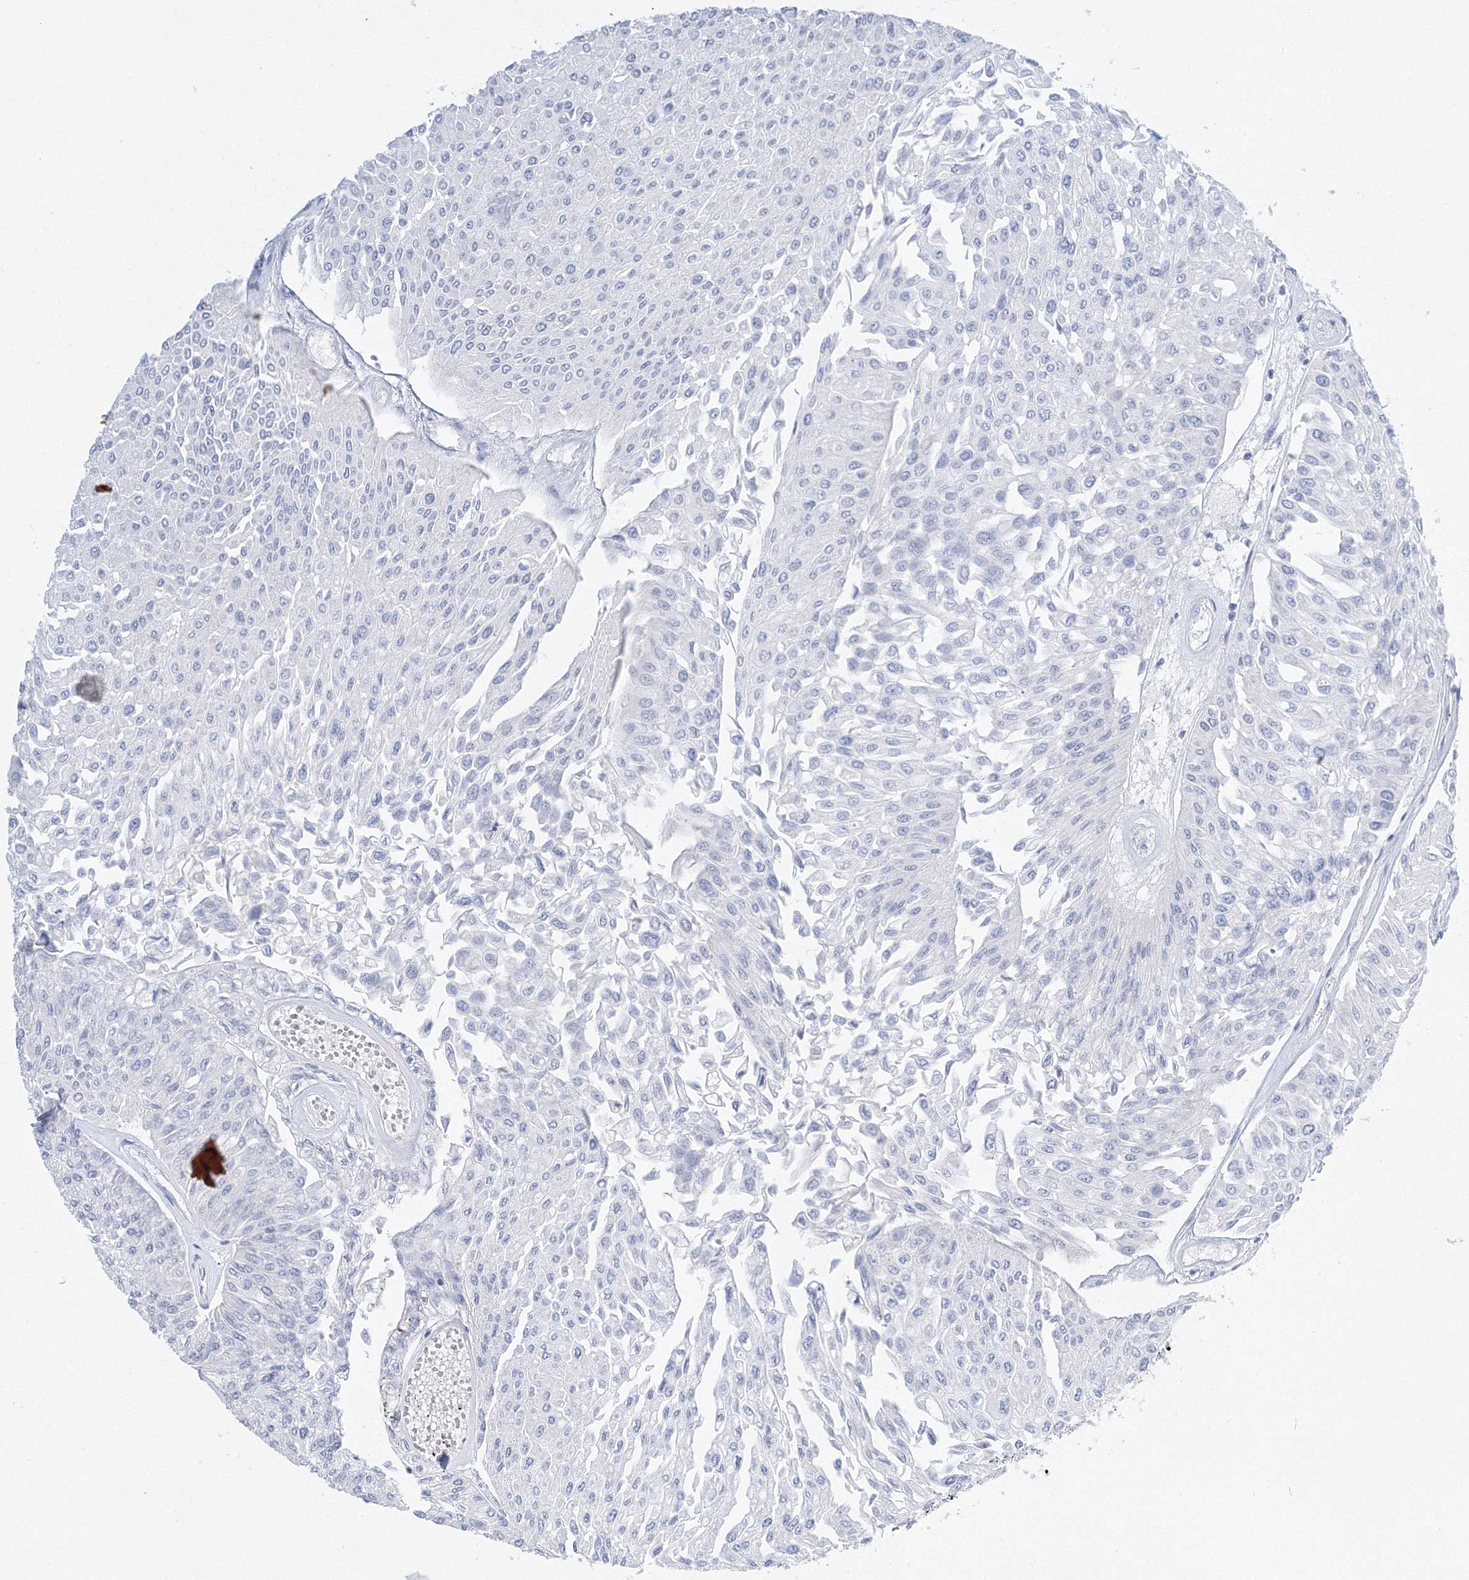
{"staining": {"intensity": "negative", "quantity": "none", "location": "none"}, "tissue": "urothelial cancer", "cell_type": "Tumor cells", "image_type": "cancer", "snomed": [{"axis": "morphology", "description": "Urothelial carcinoma, Low grade"}, {"axis": "topography", "description": "Urinary bladder"}], "caption": "Immunohistochemical staining of urothelial cancer reveals no significant positivity in tumor cells.", "gene": "AASDH", "patient": {"sex": "male", "age": 67}}